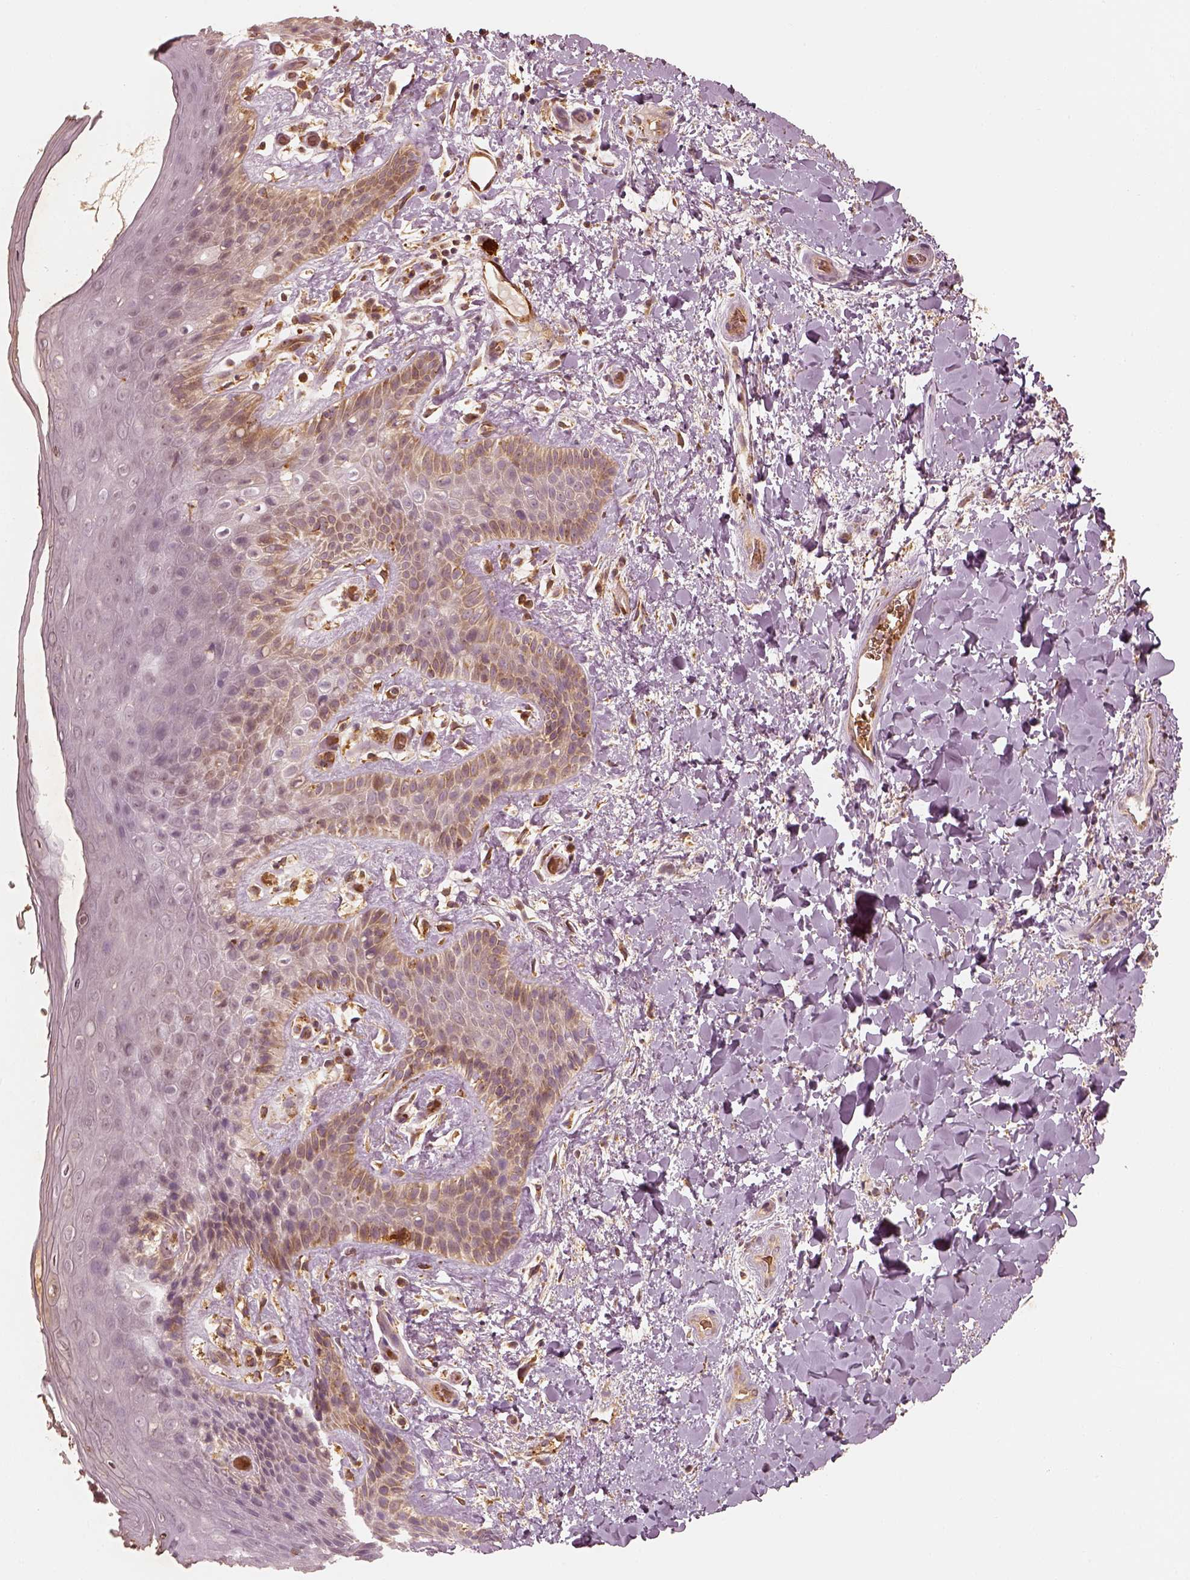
{"staining": {"intensity": "moderate", "quantity": "<25%", "location": "cytoplasmic/membranous"}, "tissue": "skin", "cell_type": "Epidermal cells", "image_type": "normal", "snomed": [{"axis": "morphology", "description": "Normal tissue, NOS"}, {"axis": "topography", "description": "Anal"}], "caption": "The histopathology image displays immunohistochemical staining of normal skin. There is moderate cytoplasmic/membranous positivity is present in approximately <25% of epidermal cells. The staining was performed using DAB (3,3'-diaminobenzidine) to visualize the protein expression in brown, while the nuclei were stained in blue with hematoxylin (Magnification: 20x).", "gene": "FSCN1", "patient": {"sex": "male", "age": 36}}